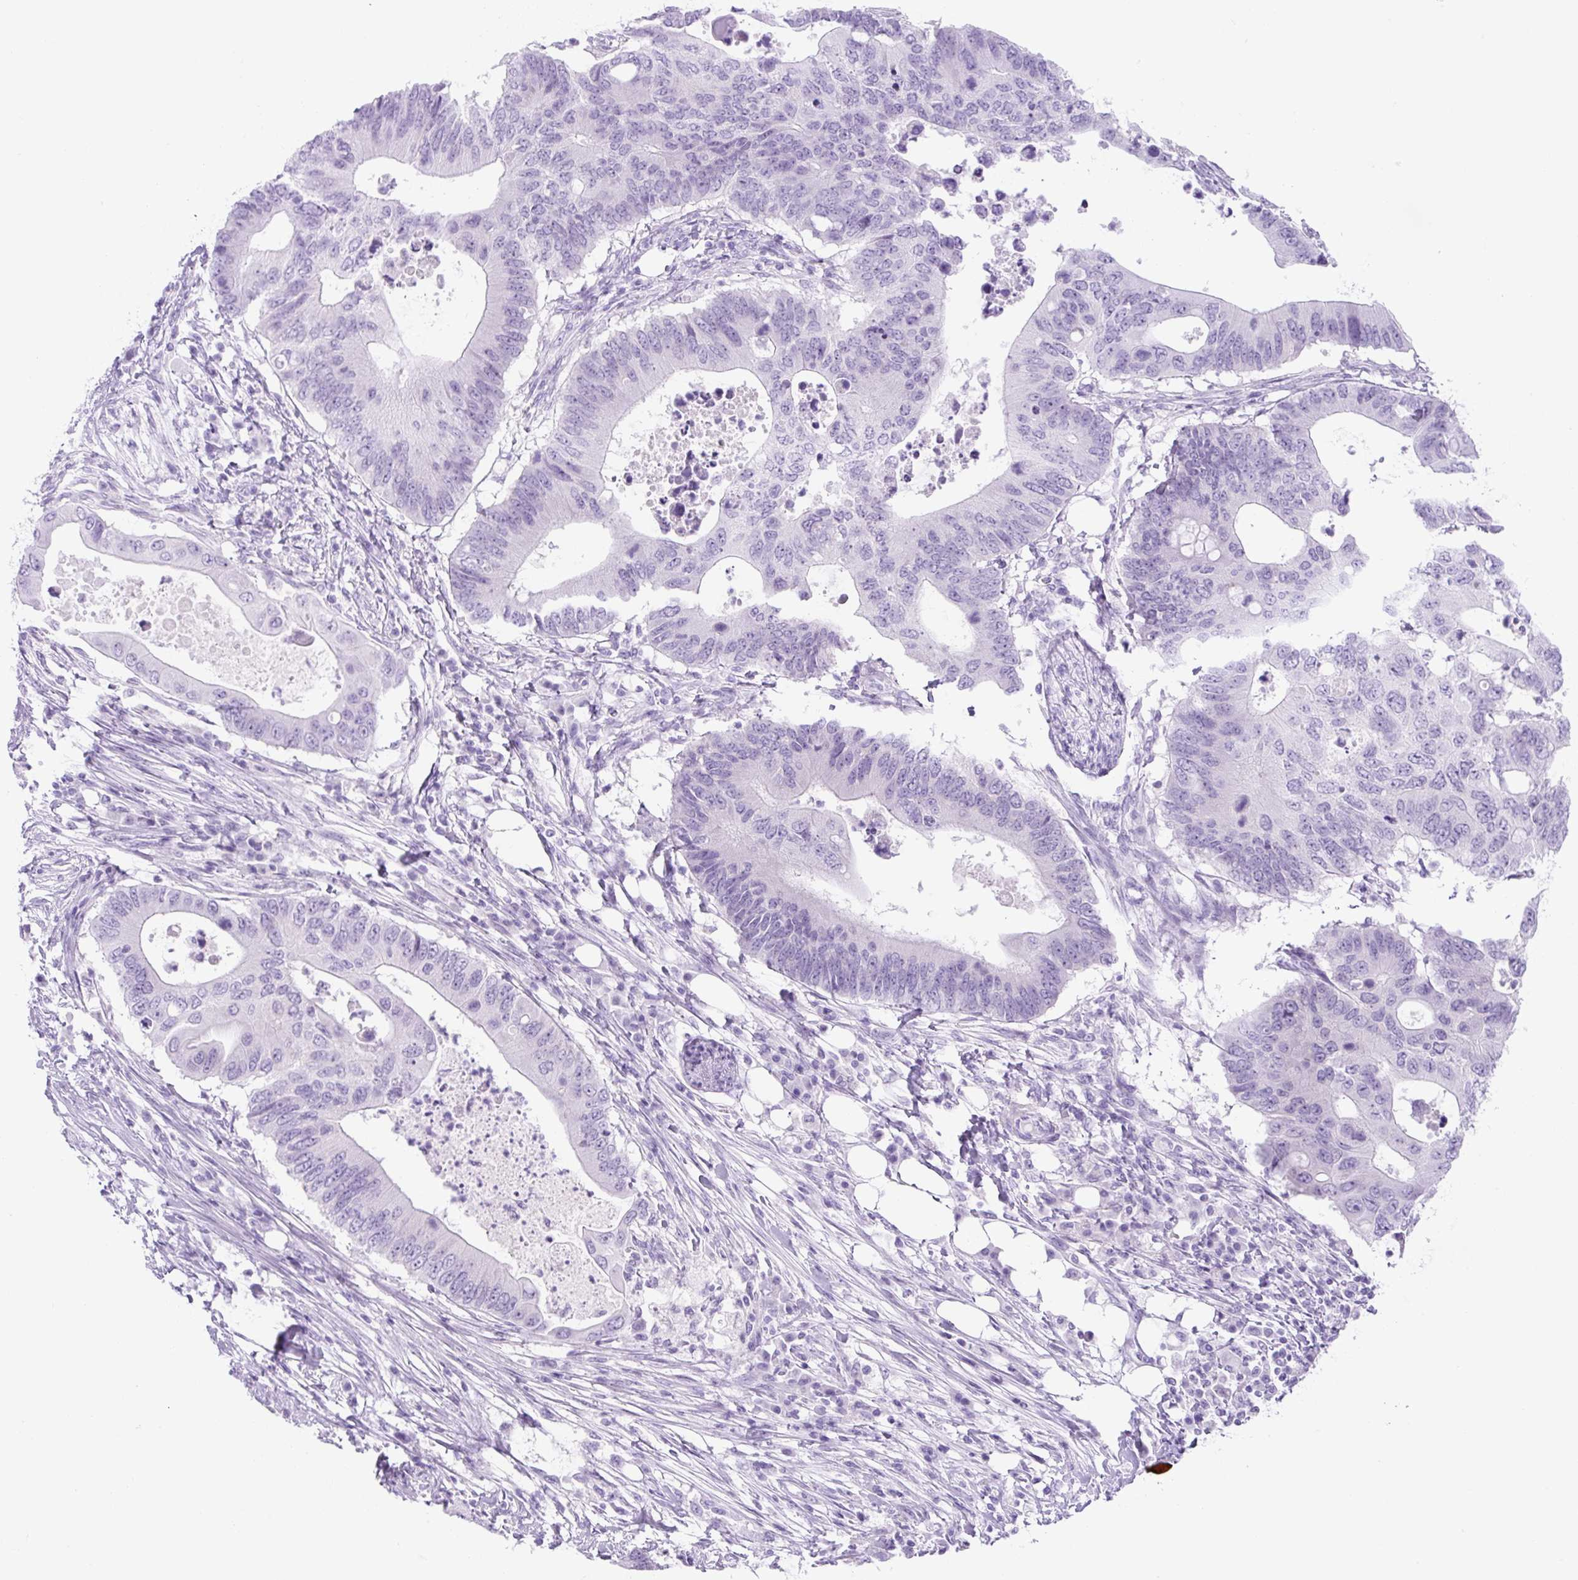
{"staining": {"intensity": "negative", "quantity": "none", "location": "none"}, "tissue": "colorectal cancer", "cell_type": "Tumor cells", "image_type": "cancer", "snomed": [{"axis": "morphology", "description": "Adenocarcinoma, NOS"}, {"axis": "topography", "description": "Colon"}], "caption": "This is an immunohistochemistry image of human colorectal adenocarcinoma. There is no staining in tumor cells.", "gene": "UBL3", "patient": {"sex": "male", "age": 71}}